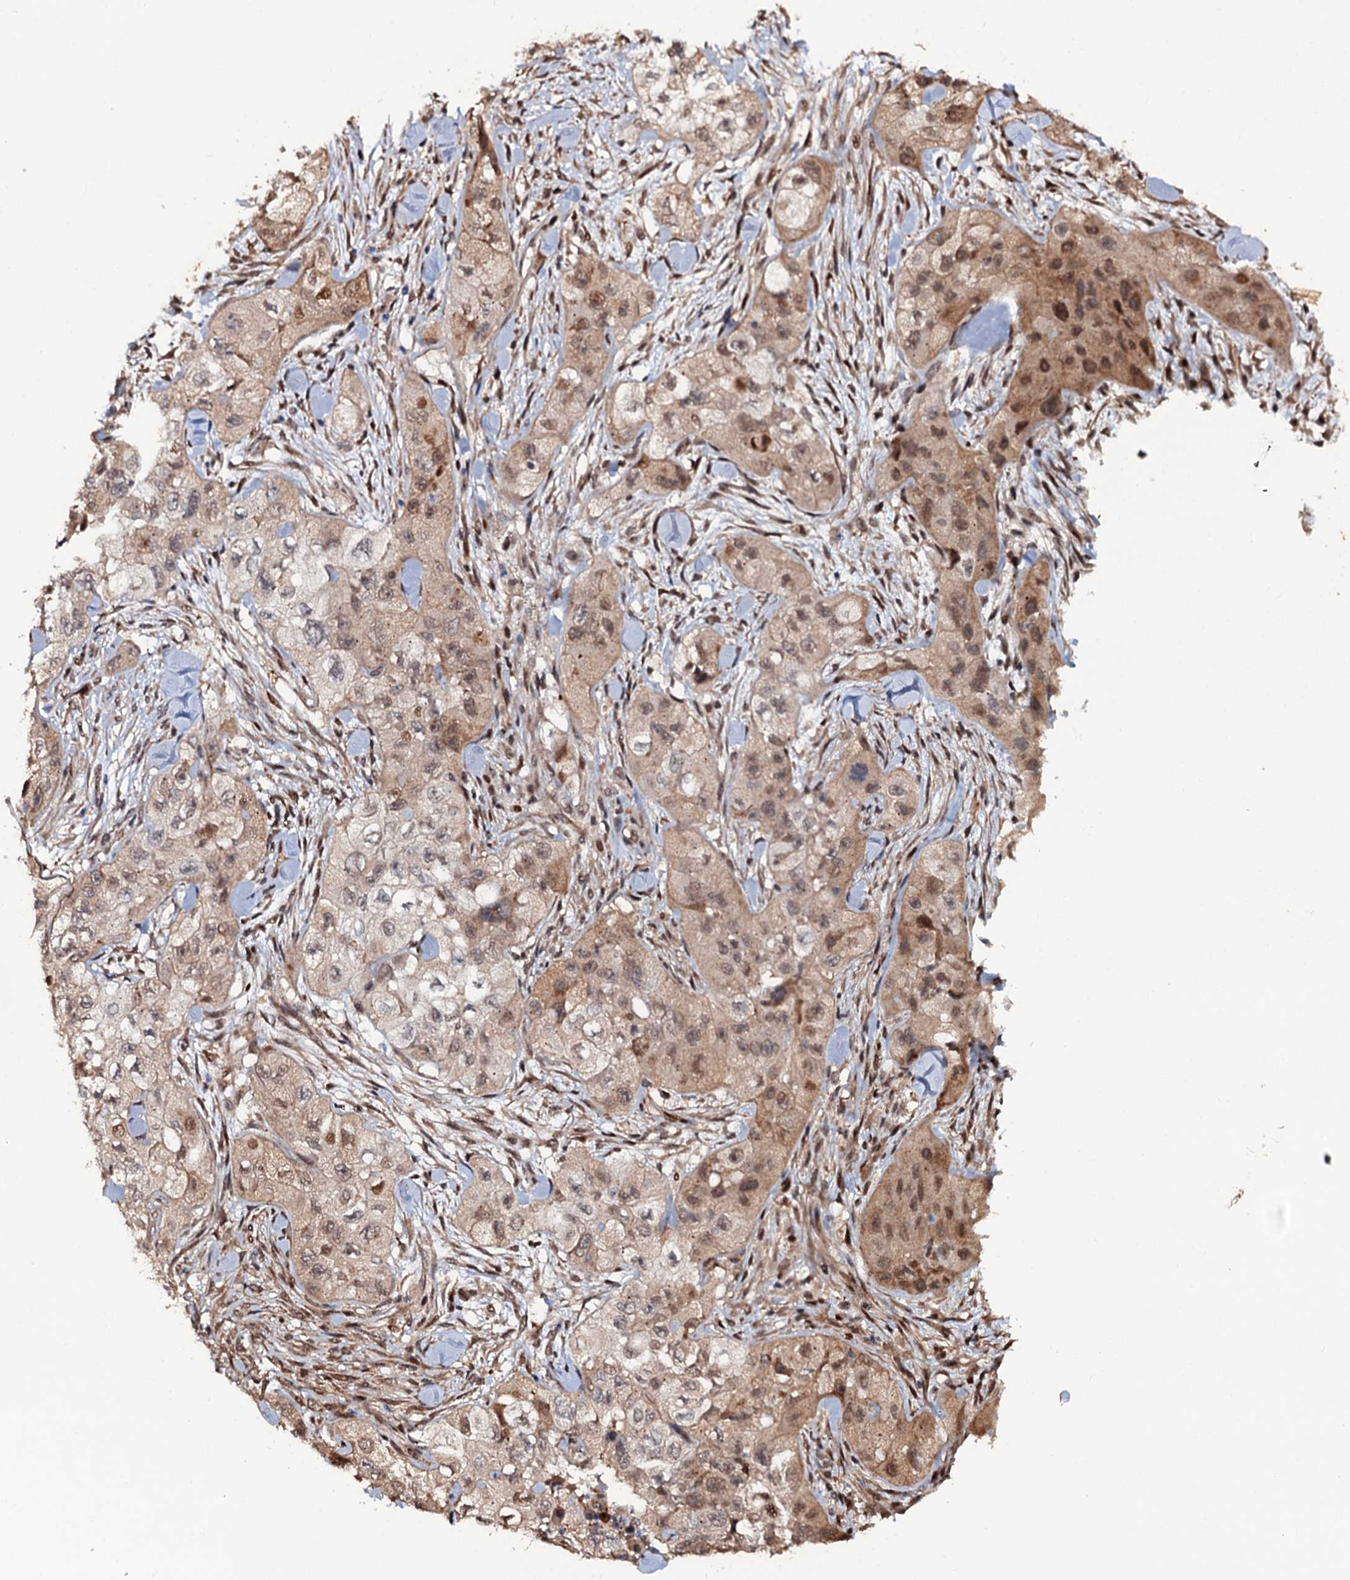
{"staining": {"intensity": "moderate", "quantity": "25%-75%", "location": "cytoplasmic/membranous,nuclear"}, "tissue": "skin cancer", "cell_type": "Tumor cells", "image_type": "cancer", "snomed": [{"axis": "morphology", "description": "Squamous cell carcinoma, NOS"}, {"axis": "topography", "description": "Skin"}, {"axis": "topography", "description": "Subcutis"}], "caption": "Immunohistochemistry micrograph of neoplastic tissue: human skin squamous cell carcinoma stained using immunohistochemistry (IHC) displays medium levels of moderate protein expression localized specifically in the cytoplasmic/membranous and nuclear of tumor cells, appearing as a cytoplasmic/membranous and nuclear brown color.", "gene": "CDC23", "patient": {"sex": "male", "age": 73}}